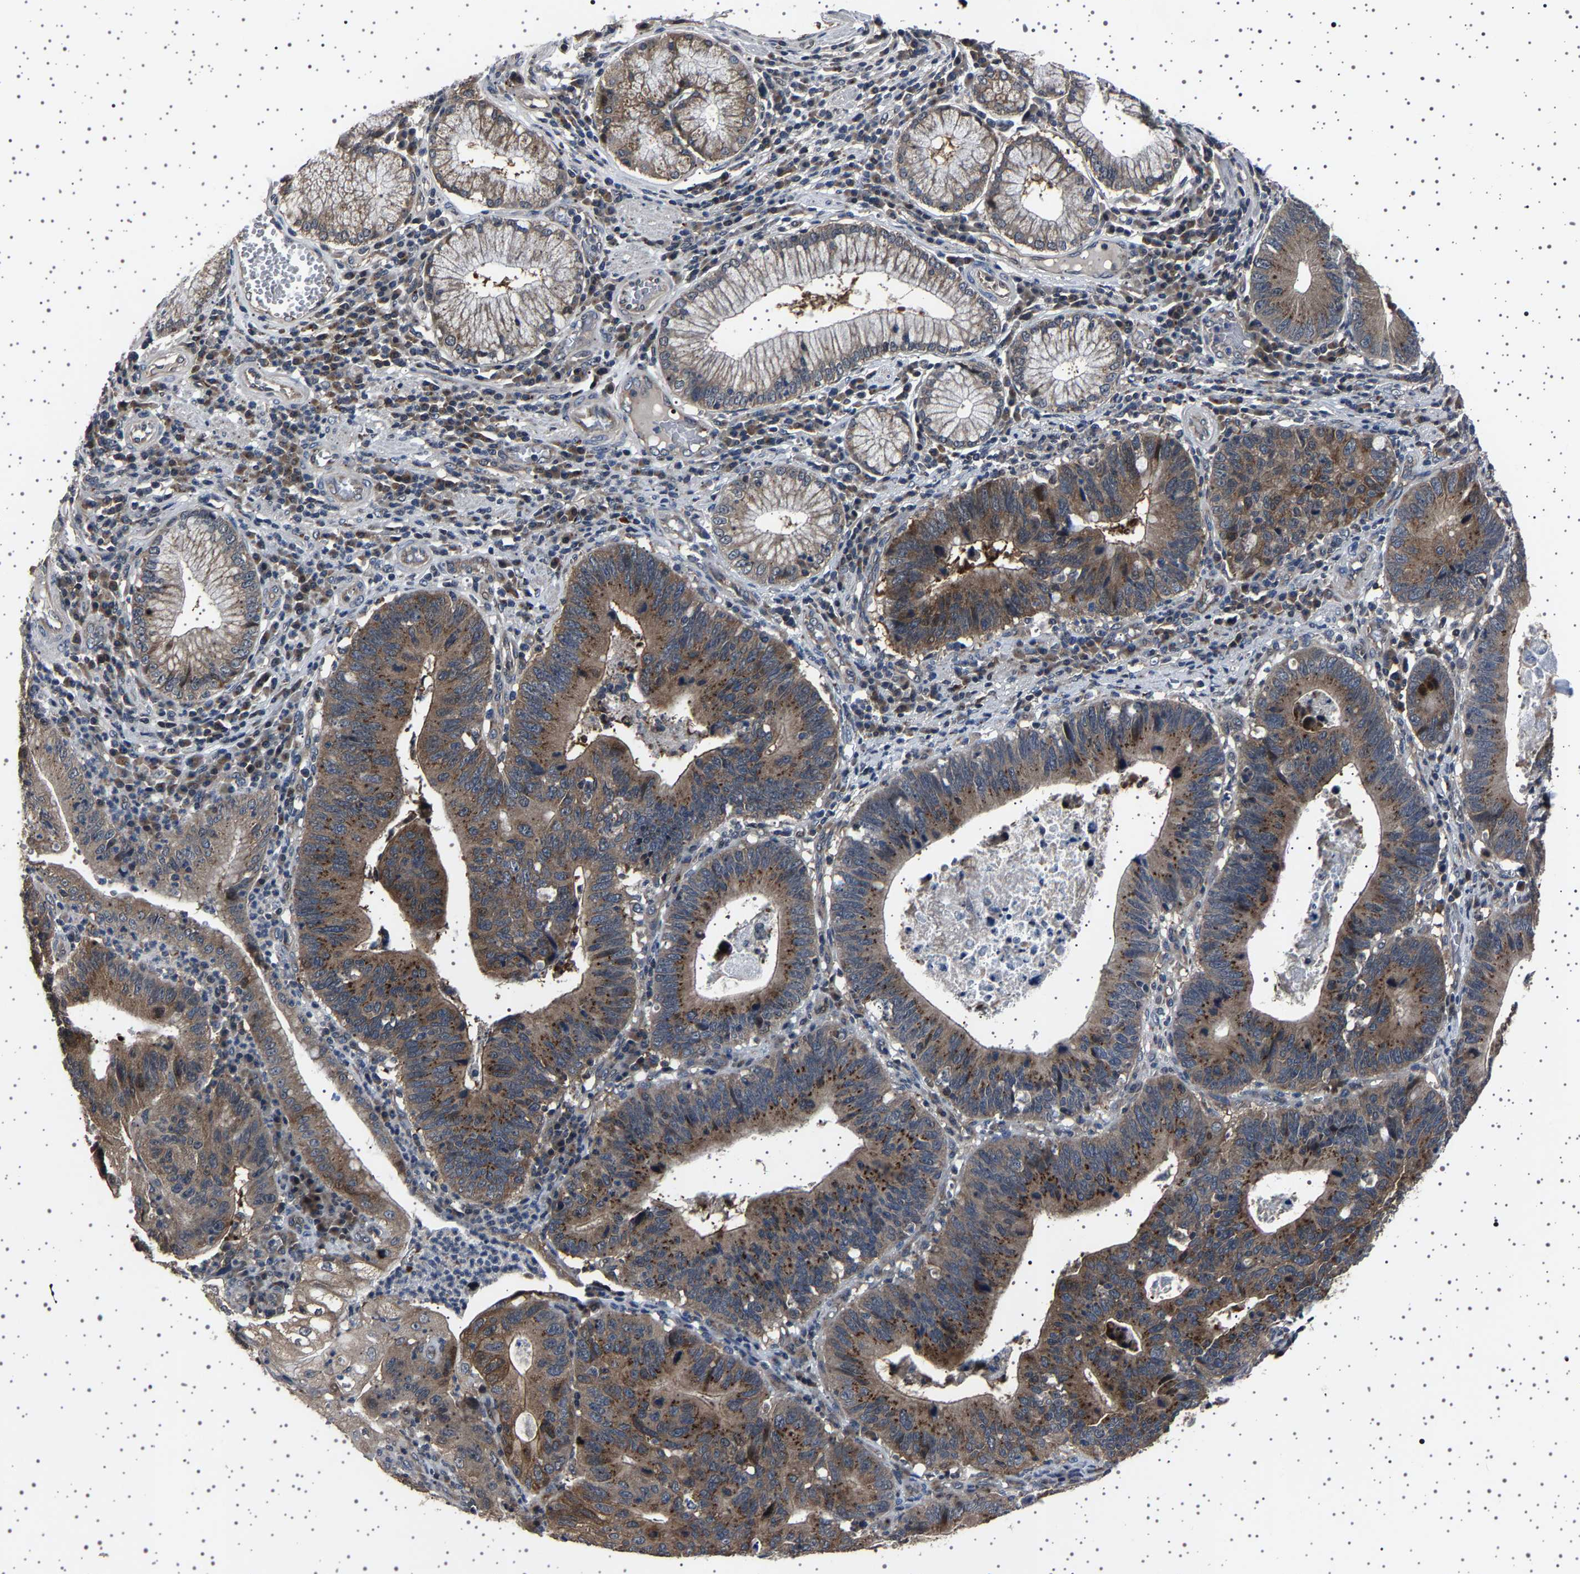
{"staining": {"intensity": "moderate", "quantity": ">75%", "location": "cytoplasmic/membranous"}, "tissue": "stomach cancer", "cell_type": "Tumor cells", "image_type": "cancer", "snomed": [{"axis": "morphology", "description": "Adenocarcinoma, NOS"}, {"axis": "topography", "description": "Stomach"}], "caption": "Protein staining of stomach cancer (adenocarcinoma) tissue reveals moderate cytoplasmic/membranous staining in approximately >75% of tumor cells.", "gene": "NCKAP1", "patient": {"sex": "male", "age": 59}}